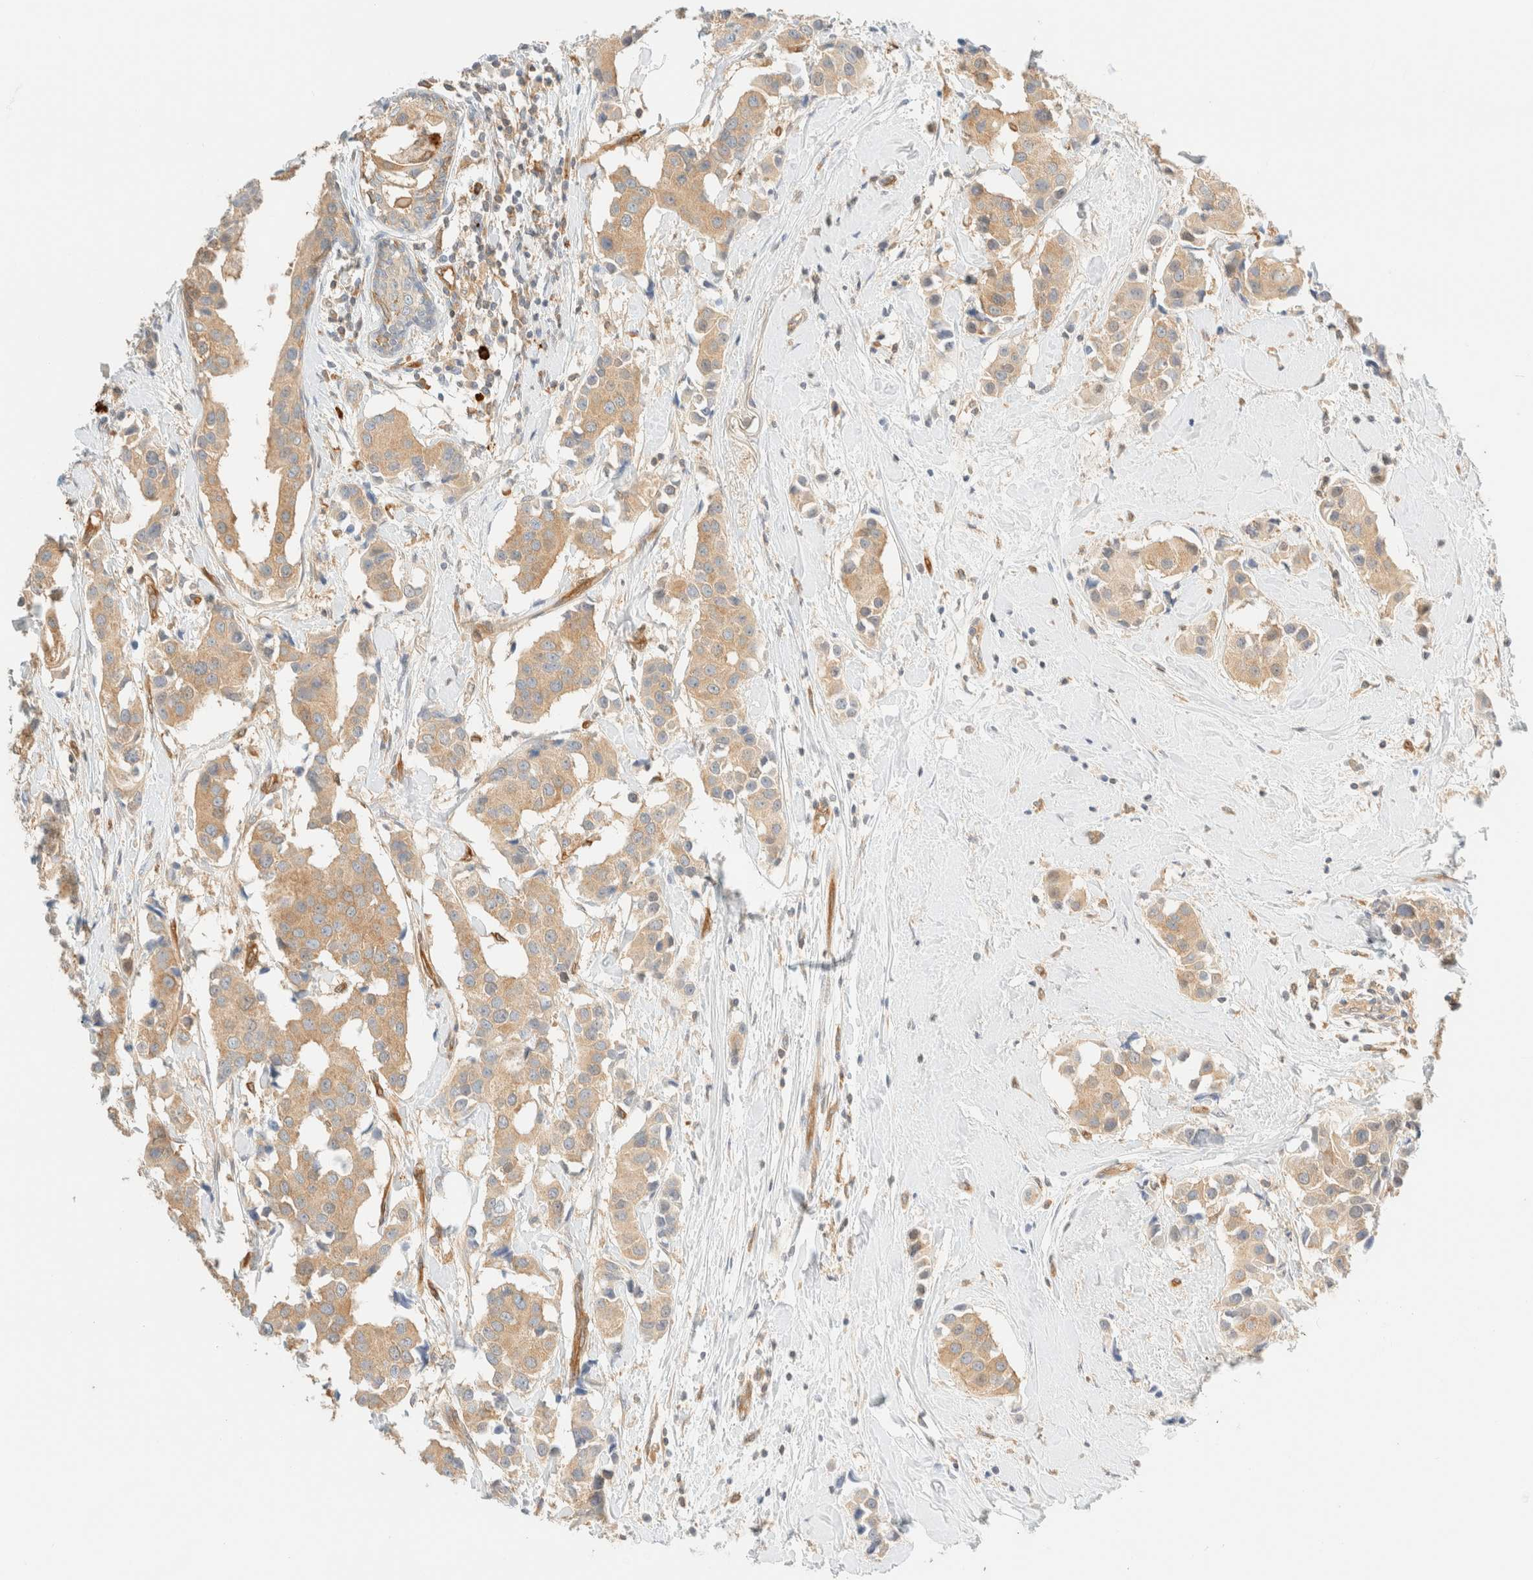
{"staining": {"intensity": "weak", "quantity": ">75%", "location": "cytoplasmic/membranous"}, "tissue": "breast cancer", "cell_type": "Tumor cells", "image_type": "cancer", "snomed": [{"axis": "morphology", "description": "Normal tissue, NOS"}, {"axis": "morphology", "description": "Duct carcinoma"}, {"axis": "topography", "description": "Breast"}], "caption": "DAB (3,3'-diaminobenzidine) immunohistochemical staining of human breast cancer (infiltrating ductal carcinoma) demonstrates weak cytoplasmic/membranous protein expression in approximately >75% of tumor cells.", "gene": "FHOD1", "patient": {"sex": "female", "age": 39}}